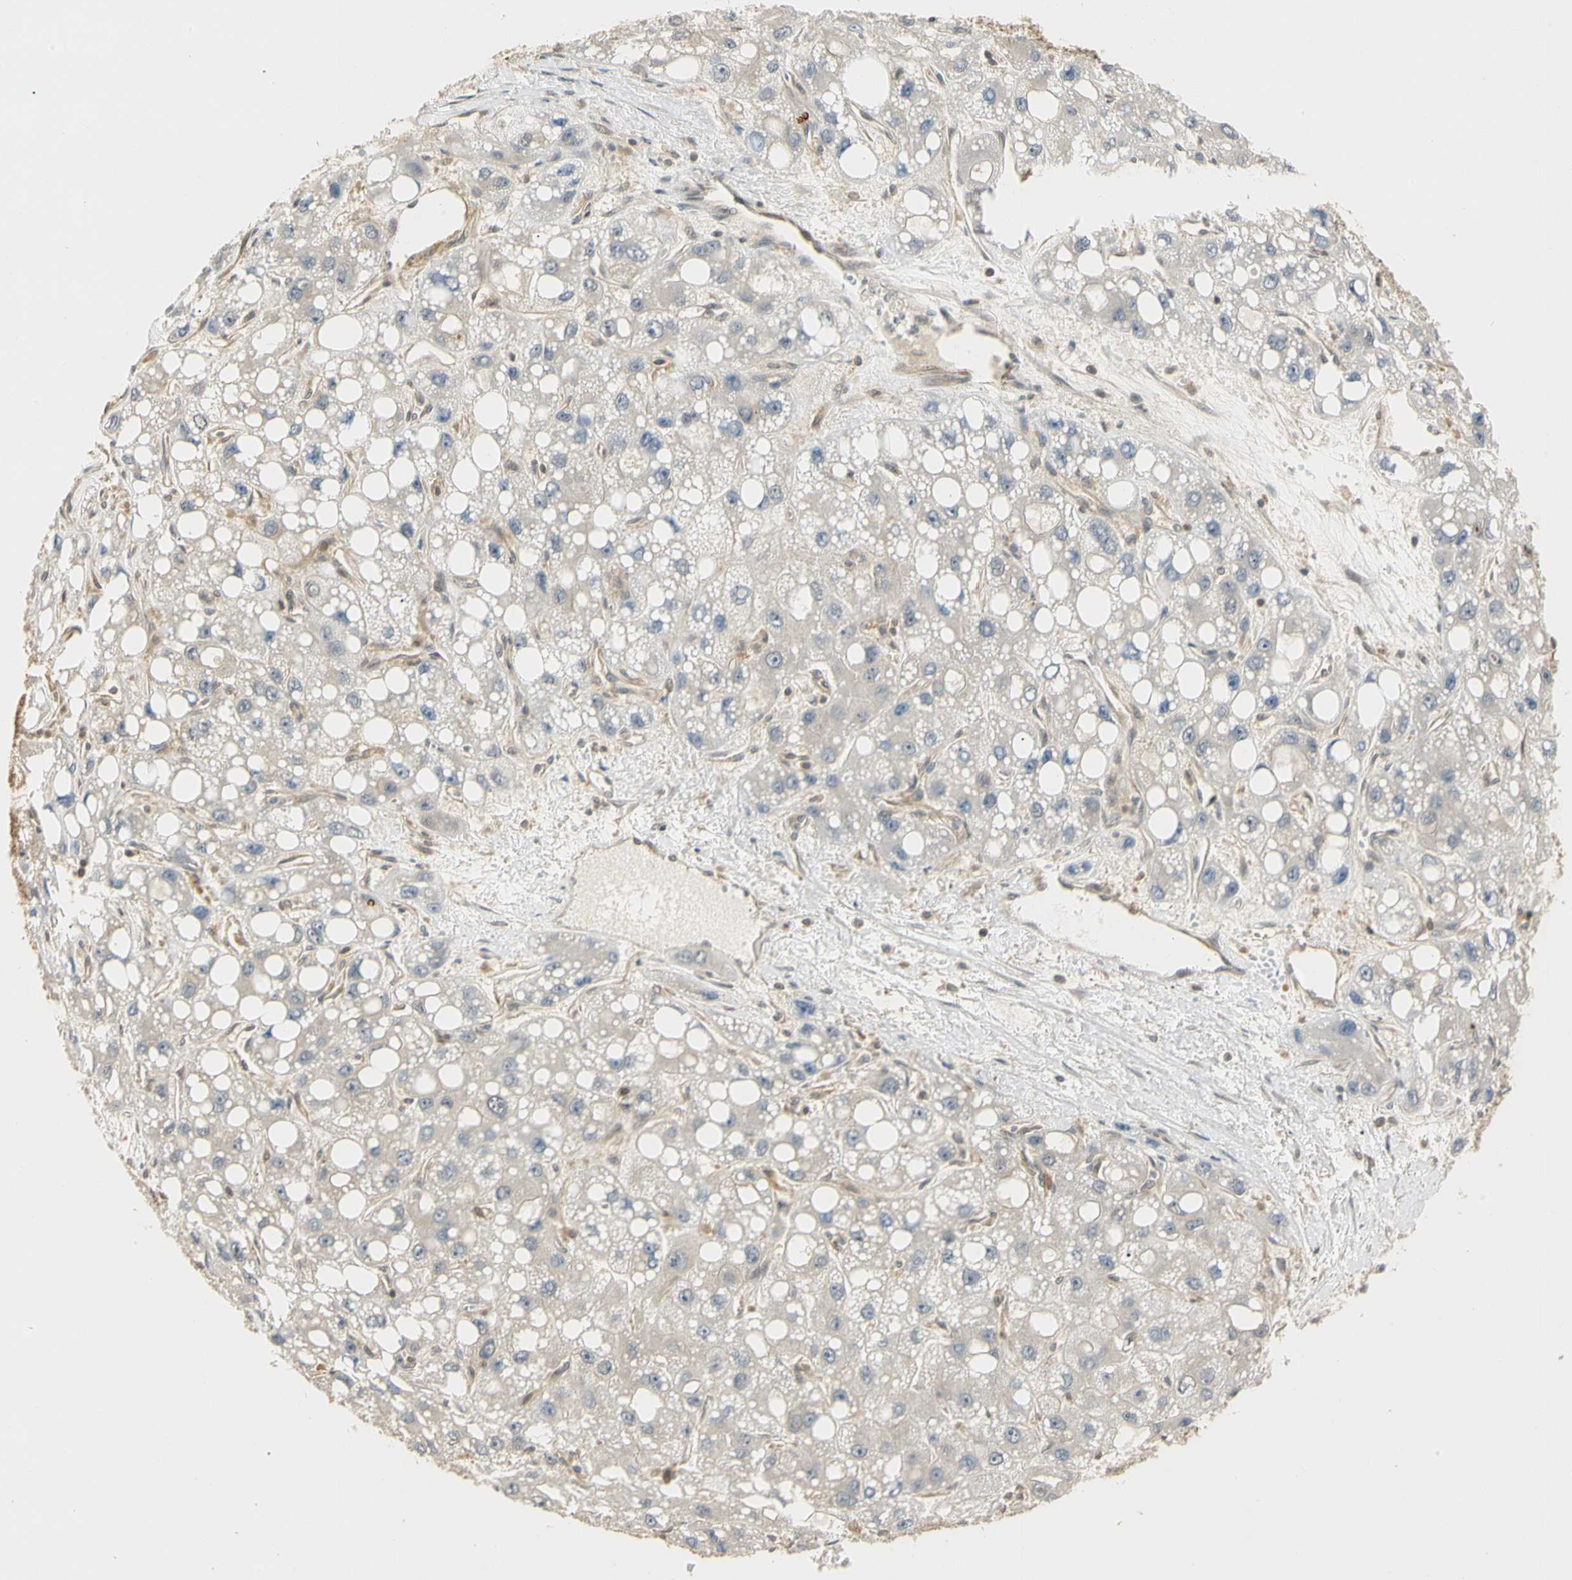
{"staining": {"intensity": "negative", "quantity": "none", "location": "none"}, "tissue": "liver cancer", "cell_type": "Tumor cells", "image_type": "cancer", "snomed": [{"axis": "morphology", "description": "Carcinoma, Hepatocellular, NOS"}, {"axis": "topography", "description": "Liver"}], "caption": "An immunohistochemistry (IHC) histopathology image of liver cancer (hepatocellular carcinoma) is shown. There is no staining in tumor cells of liver cancer (hepatocellular carcinoma).", "gene": "UBE2Z", "patient": {"sex": "male", "age": 55}}